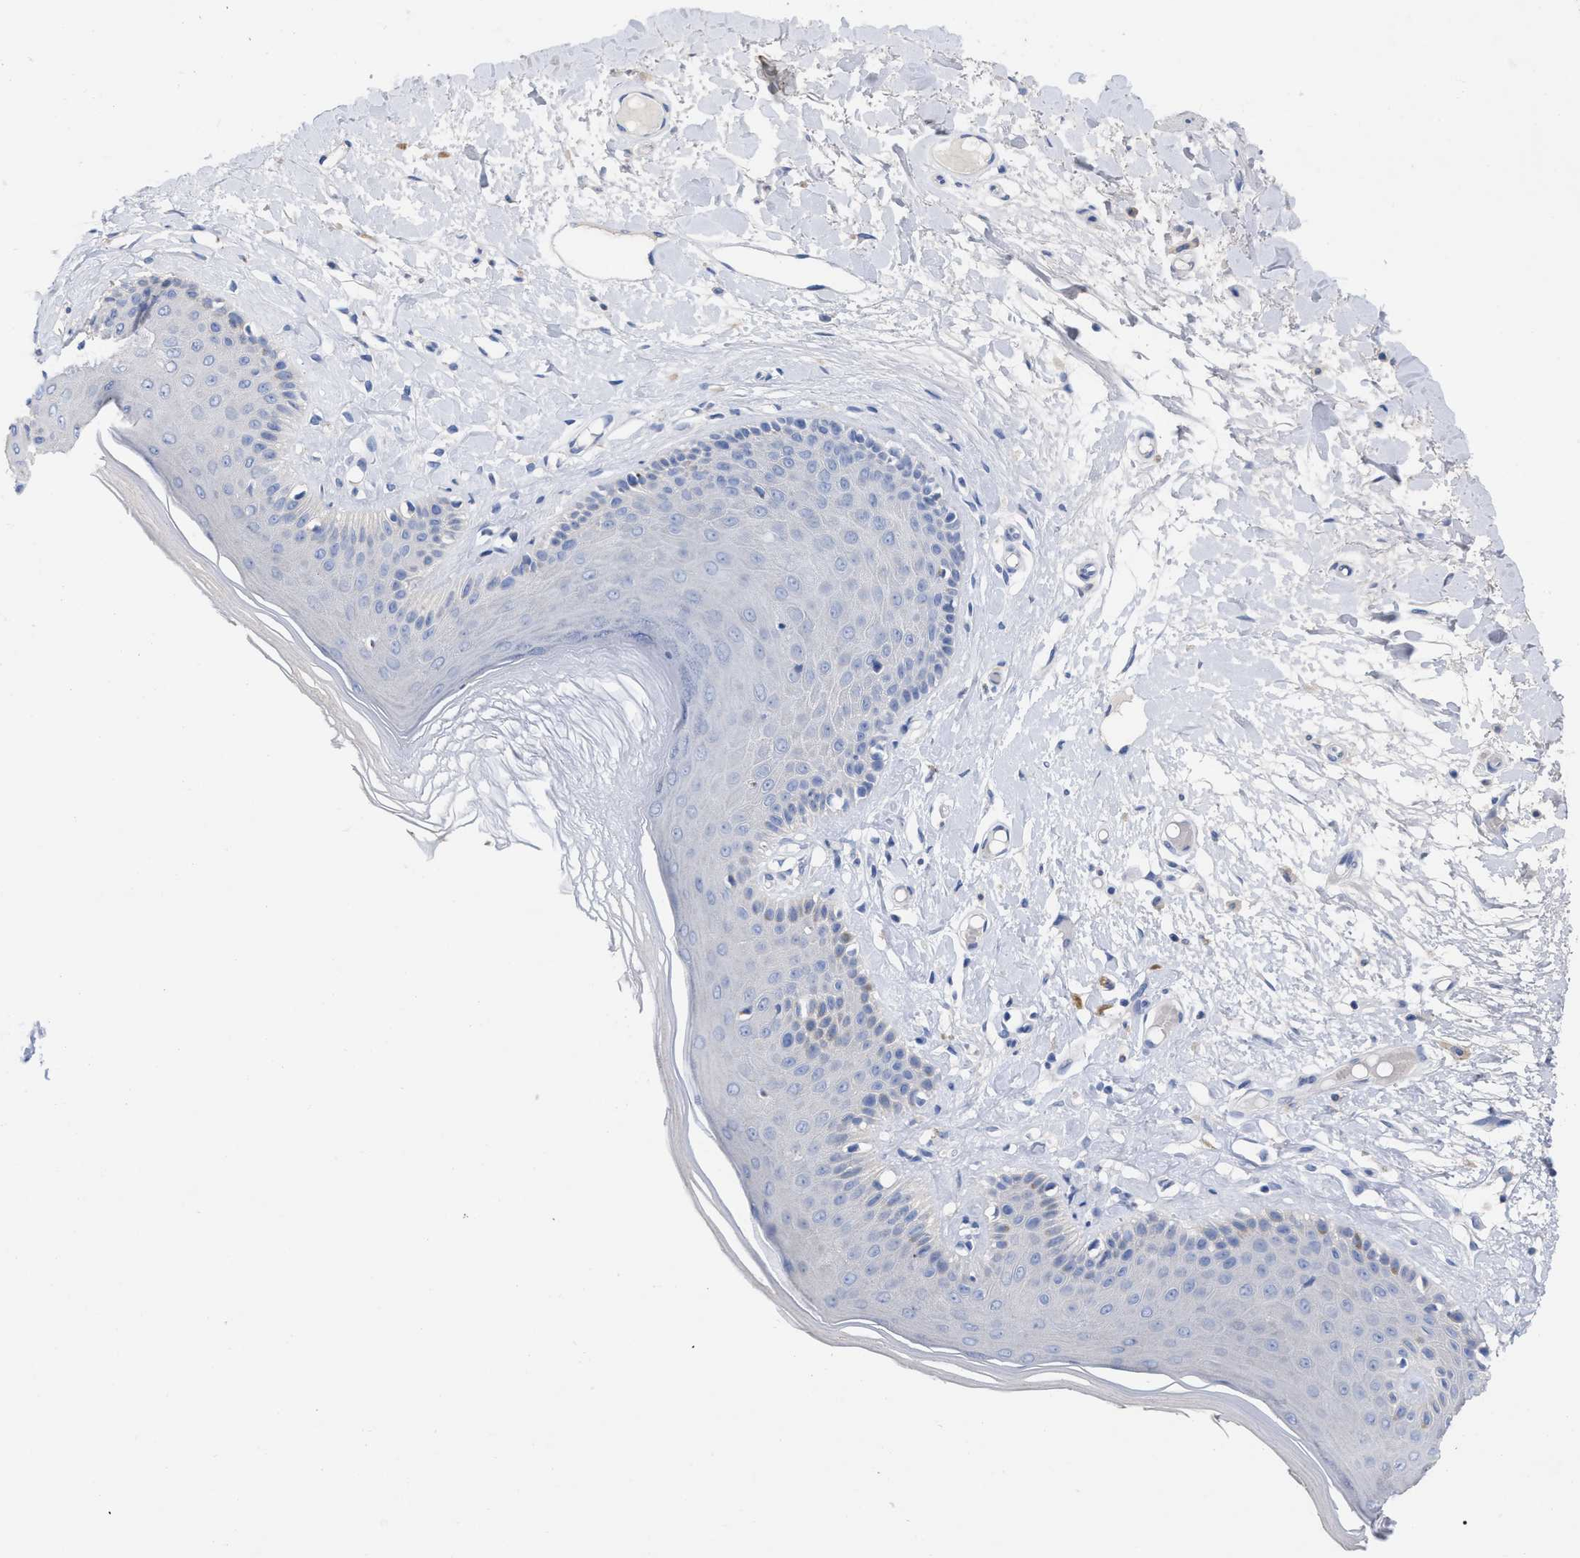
{"staining": {"intensity": "weak", "quantity": "<25%", "location": "cytoplasmic/membranous"}, "tissue": "skin", "cell_type": "Epidermal cells", "image_type": "normal", "snomed": [{"axis": "morphology", "description": "Normal tissue, NOS"}, {"axis": "topography", "description": "Vulva"}], "caption": "This is an immunohistochemistry (IHC) histopathology image of benign skin. There is no expression in epidermal cells.", "gene": "HAPLN1", "patient": {"sex": "female", "age": 73}}